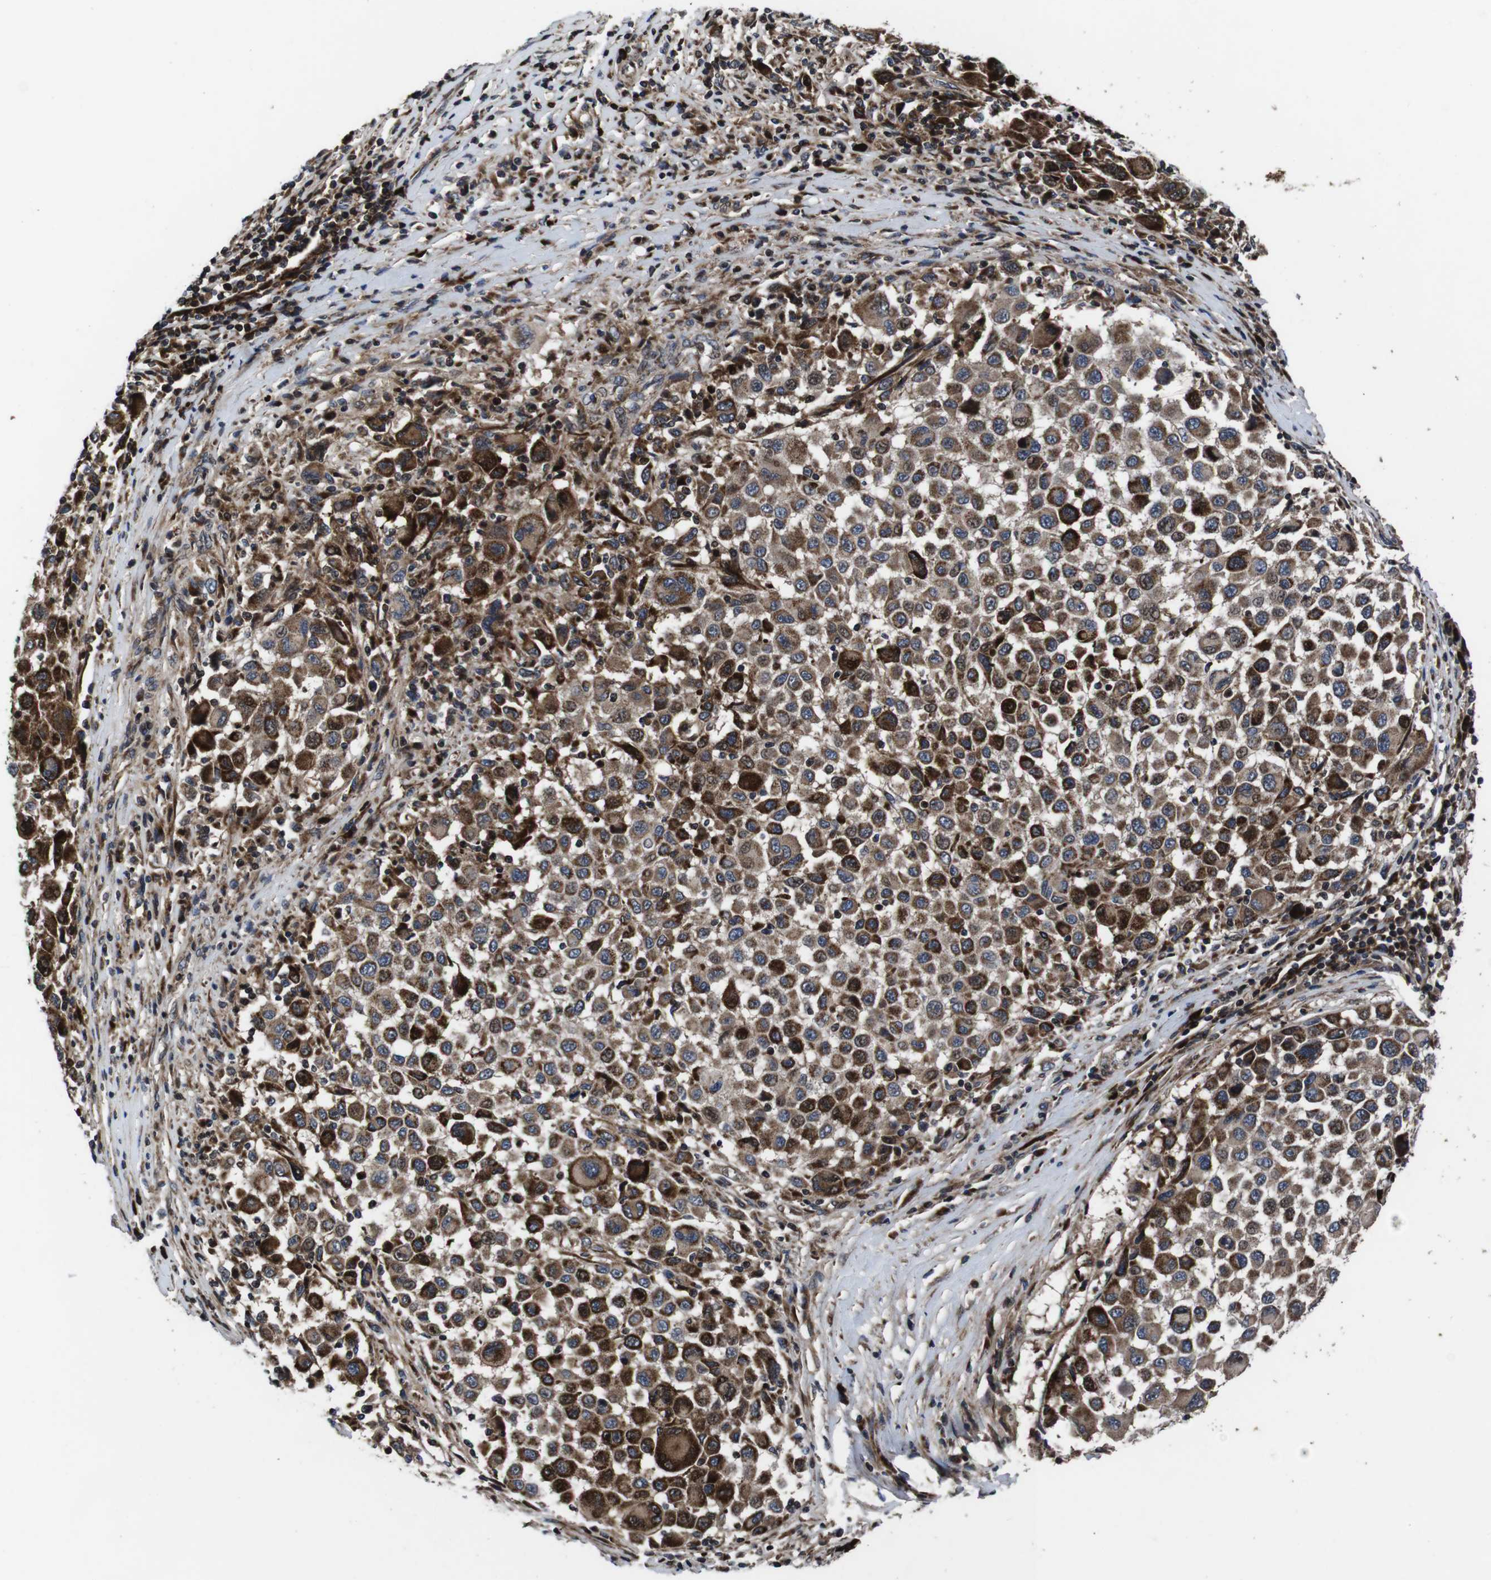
{"staining": {"intensity": "strong", "quantity": ">75%", "location": "cytoplasmic/membranous"}, "tissue": "melanoma", "cell_type": "Tumor cells", "image_type": "cancer", "snomed": [{"axis": "morphology", "description": "Malignant melanoma, Metastatic site"}, {"axis": "topography", "description": "Lymph node"}], "caption": "IHC (DAB) staining of human melanoma demonstrates strong cytoplasmic/membranous protein staining in about >75% of tumor cells.", "gene": "SMYD3", "patient": {"sex": "male", "age": 61}}